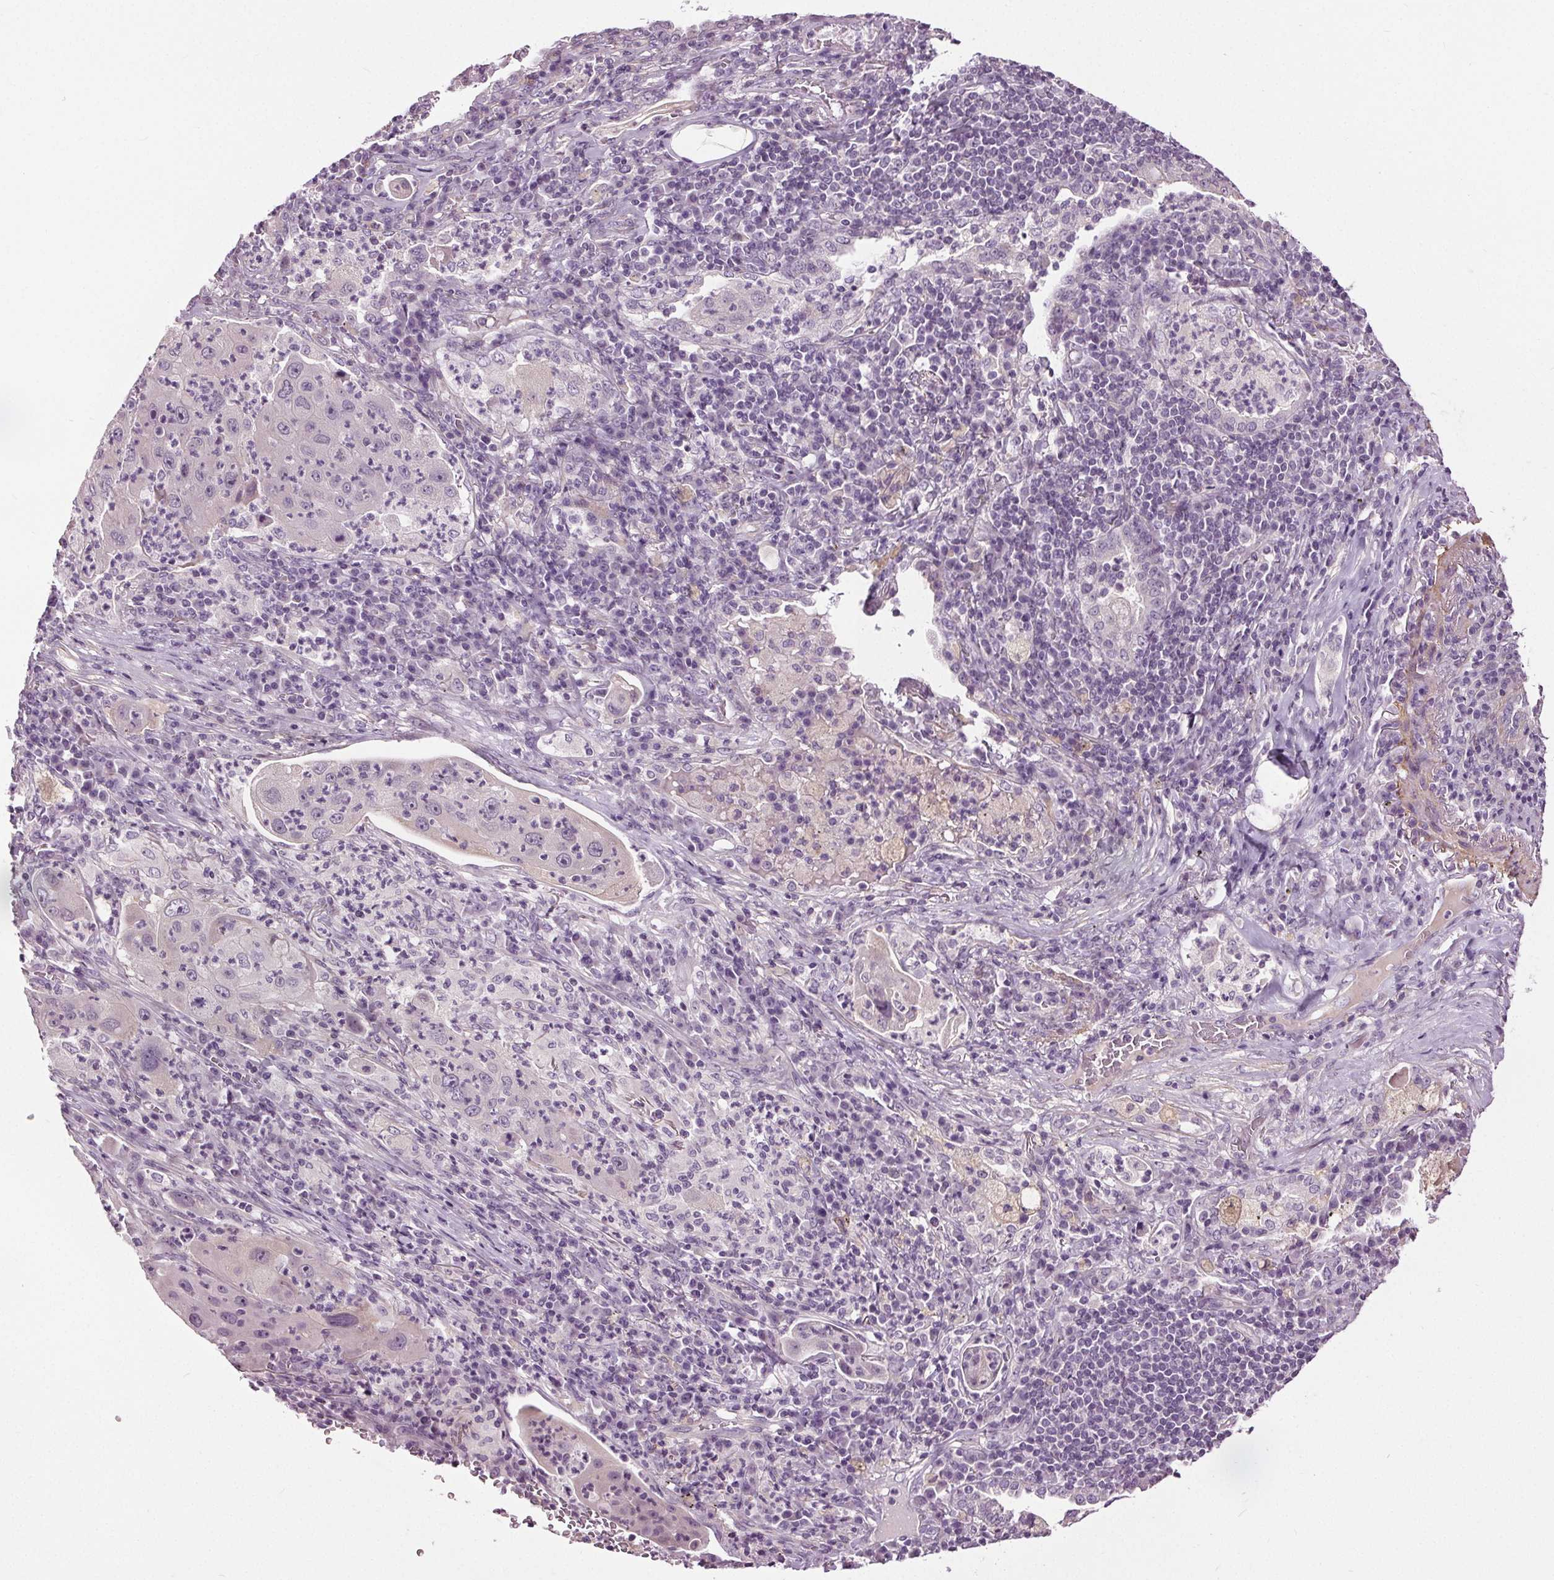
{"staining": {"intensity": "negative", "quantity": "none", "location": "none"}, "tissue": "lung cancer", "cell_type": "Tumor cells", "image_type": "cancer", "snomed": [{"axis": "morphology", "description": "Squamous cell carcinoma, NOS"}, {"axis": "topography", "description": "Lung"}], "caption": "Immunohistochemistry of human lung cancer (squamous cell carcinoma) demonstrates no positivity in tumor cells.", "gene": "RASA1", "patient": {"sex": "female", "age": 59}}